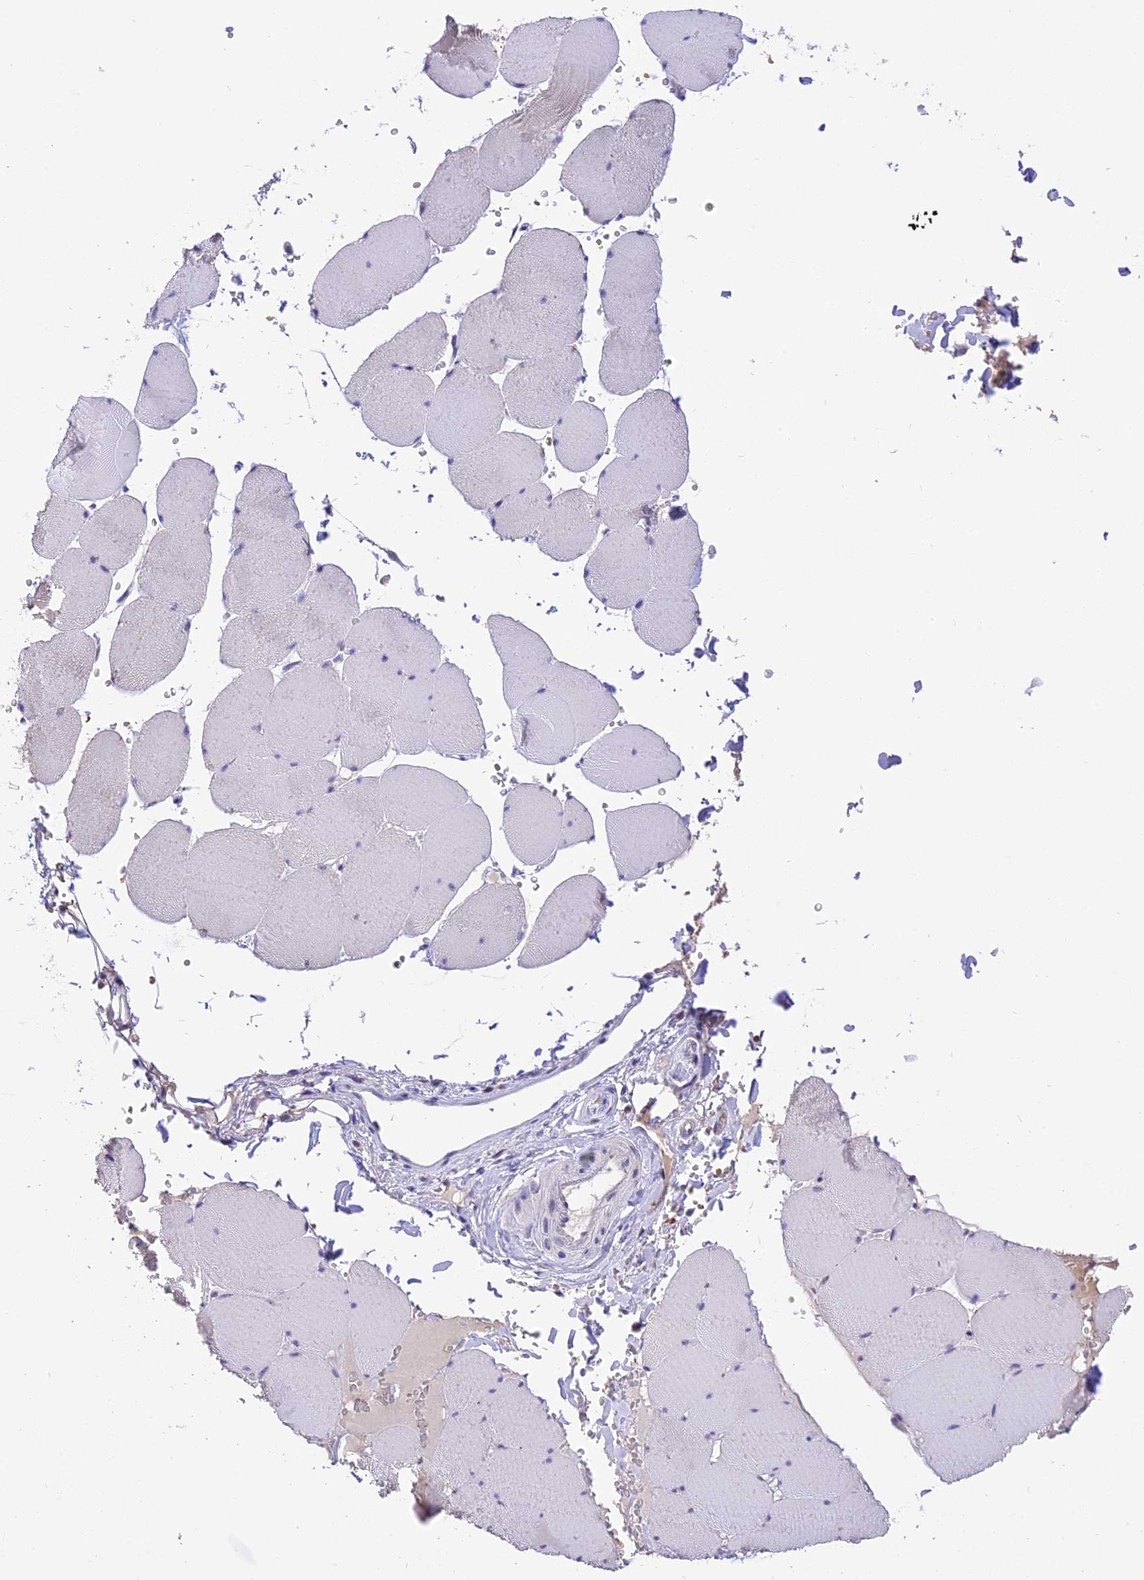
{"staining": {"intensity": "negative", "quantity": "none", "location": "none"}, "tissue": "skeletal muscle", "cell_type": "Myocytes", "image_type": "normal", "snomed": [{"axis": "morphology", "description": "Normal tissue, NOS"}, {"axis": "topography", "description": "Skeletal muscle"}, {"axis": "topography", "description": "Head-Neck"}], "caption": "IHC micrograph of unremarkable skeletal muscle: skeletal muscle stained with DAB shows no significant protein expression in myocytes. (DAB (3,3'-diaminobenzidine) IHC visualized using brightfield microscopy, high magnification).", "gene": "AHSP", "patient": {"sex": "male", "age": 66}}